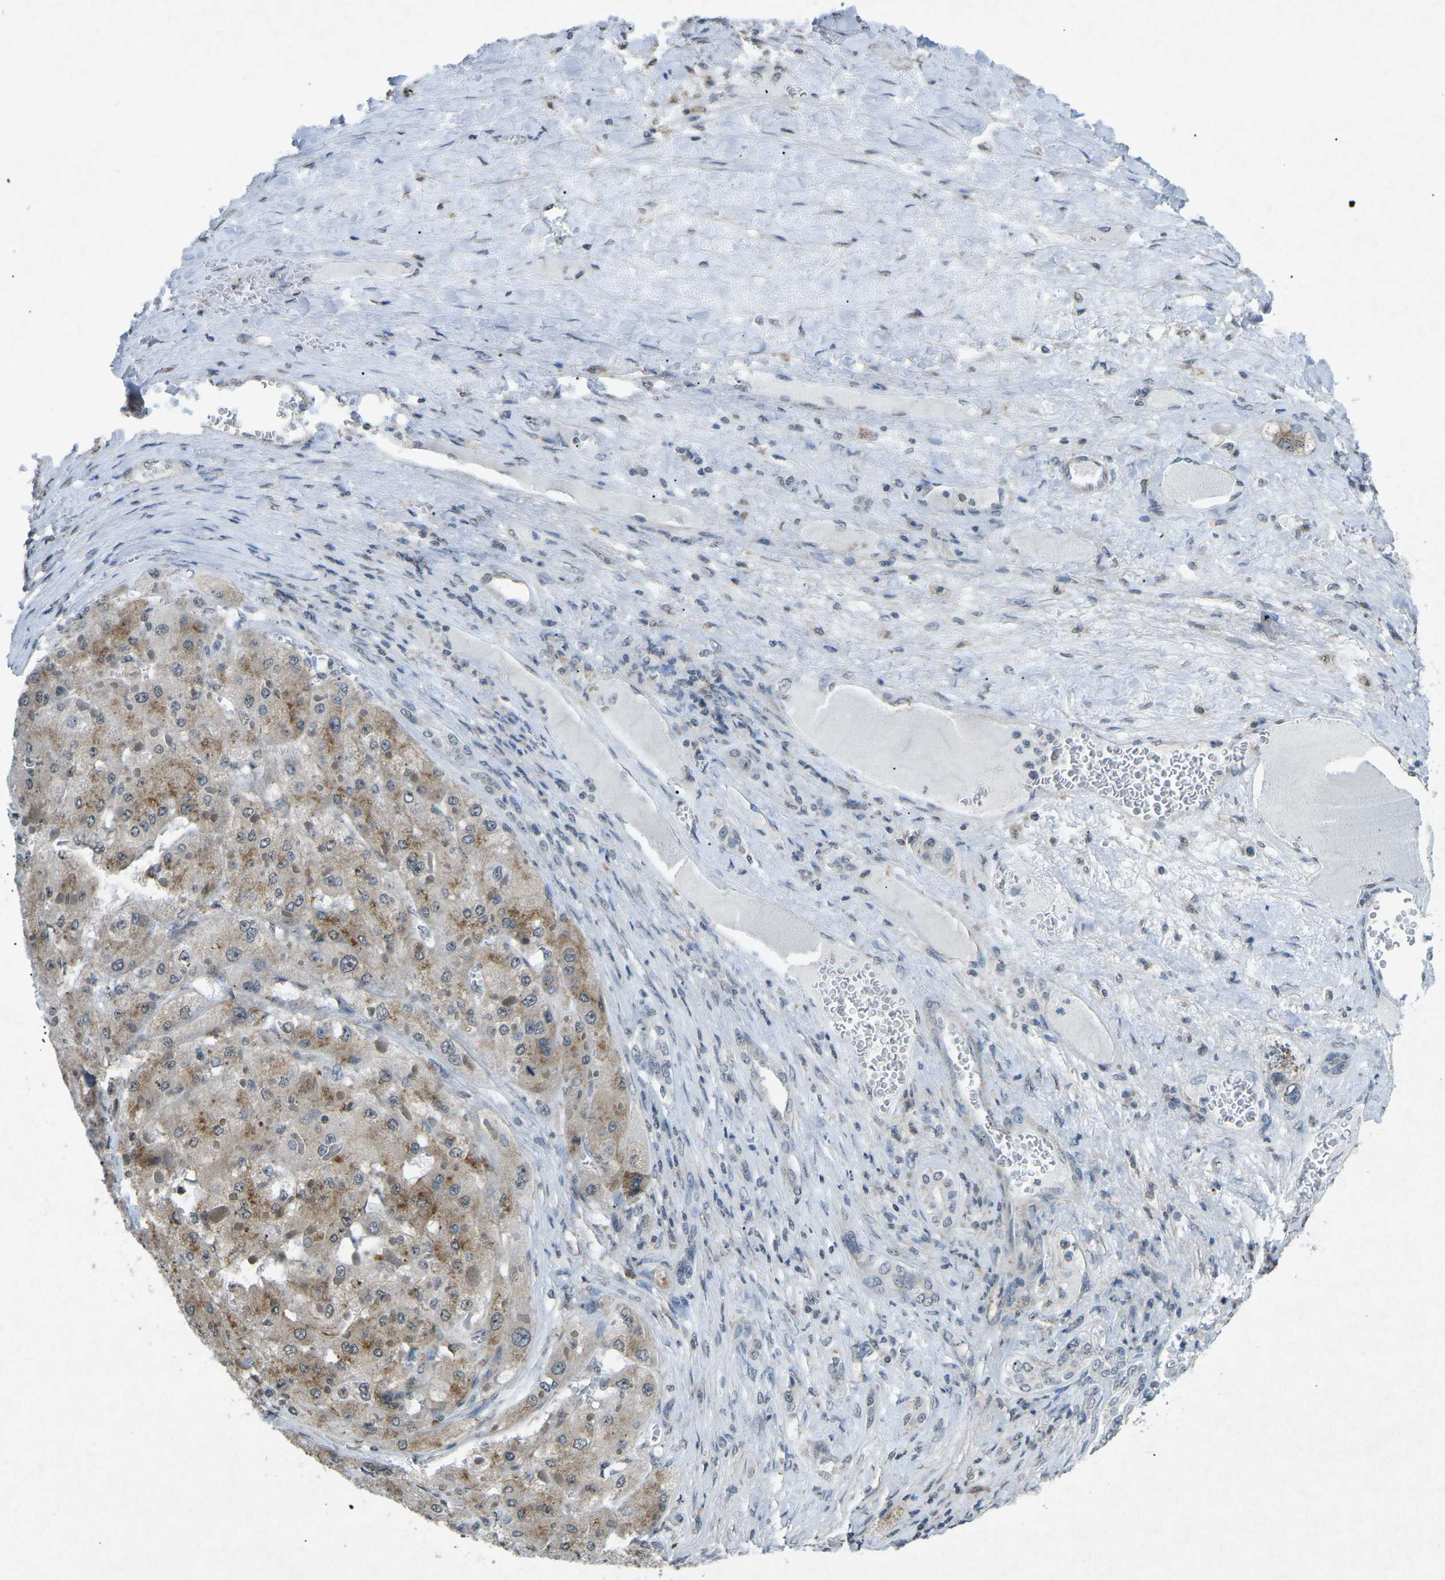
{"staining": {"intensity": "moderate", "quantity": "25%-75%", "location": "cytoplasmic/membranous,nuclear"}, "tissue": "liver cancer", "cell_type": "Tumor cells", "image_type": "cancer", "snomed": [{"axis": "morphology", "description": "Carcinoma, Hepatocellular, NOS"}, {"axis": "topography", "description": "Liver"}], "caption": "This image demonstrates IHC staining of liver hepatocellular carcinoma, with medium moderate cytoplasmic/membranous and nuclear expression in about 25%-75% of tumor cells.", "gene": "TFR2", "patient": {"sex": "female", "age": 73}}